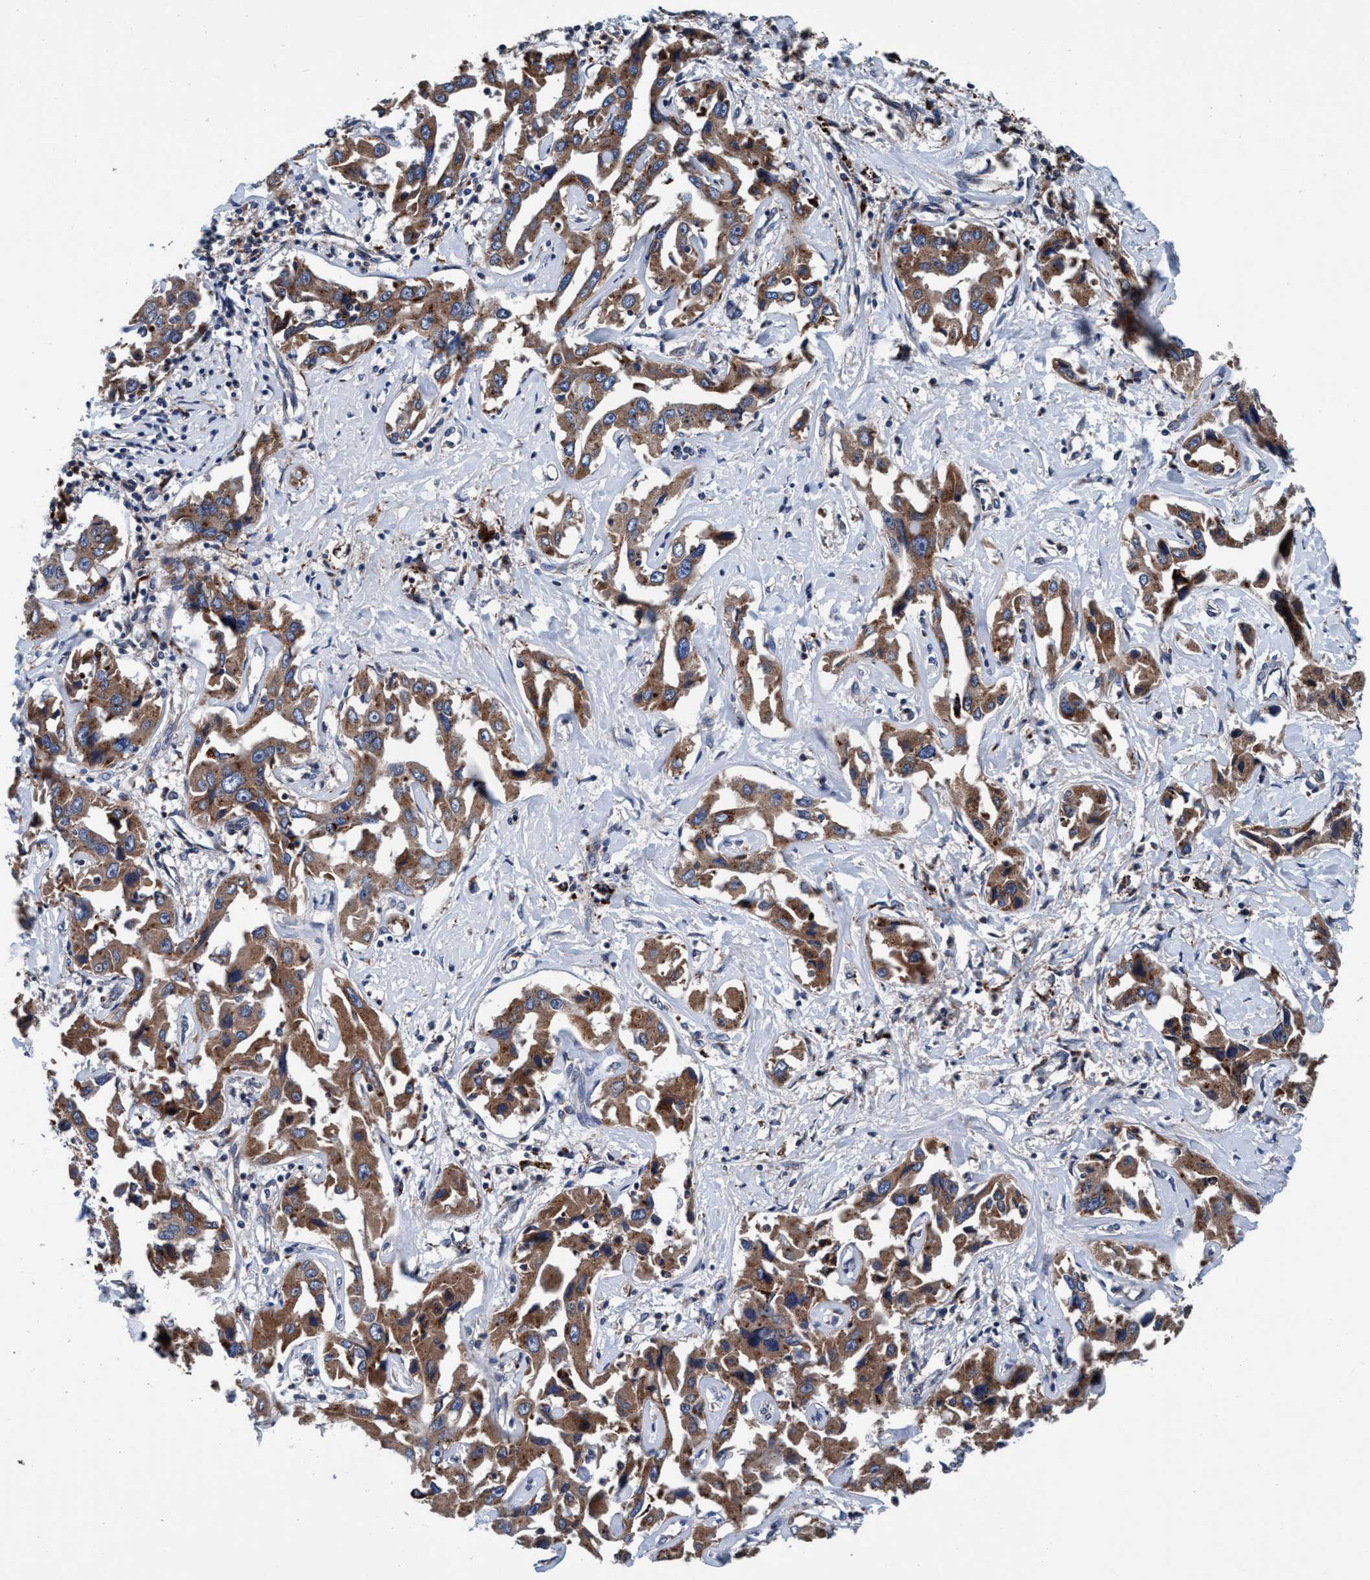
{"staining": {"intensity": "moderate", "quantity": ">75%", "location": "cytoplasmic/membranous"}, "tissue": "liver cancer", "cell_type": "Tumor cells", "image_type": "cancer", "snomed": [{"axis": "morphology", "description": "Cholangiocarcinoma"}, {"axis": "topography", "description": "Liver"}], "caption": "IHC staining of cholangiocarcinoma (liver), which demonstrates medium levels of moderate cytoplasmic/membranous staining in about >75% of tumor cells indicating moderate cytoplasmic/membranous protein positivity. The staining was performed using DAB (brown) for protein detection and nuclei were counterstained in hematoxylin (blue).", "gene": "ENDOG", "patient": {"sex": "male", "age": 59}}